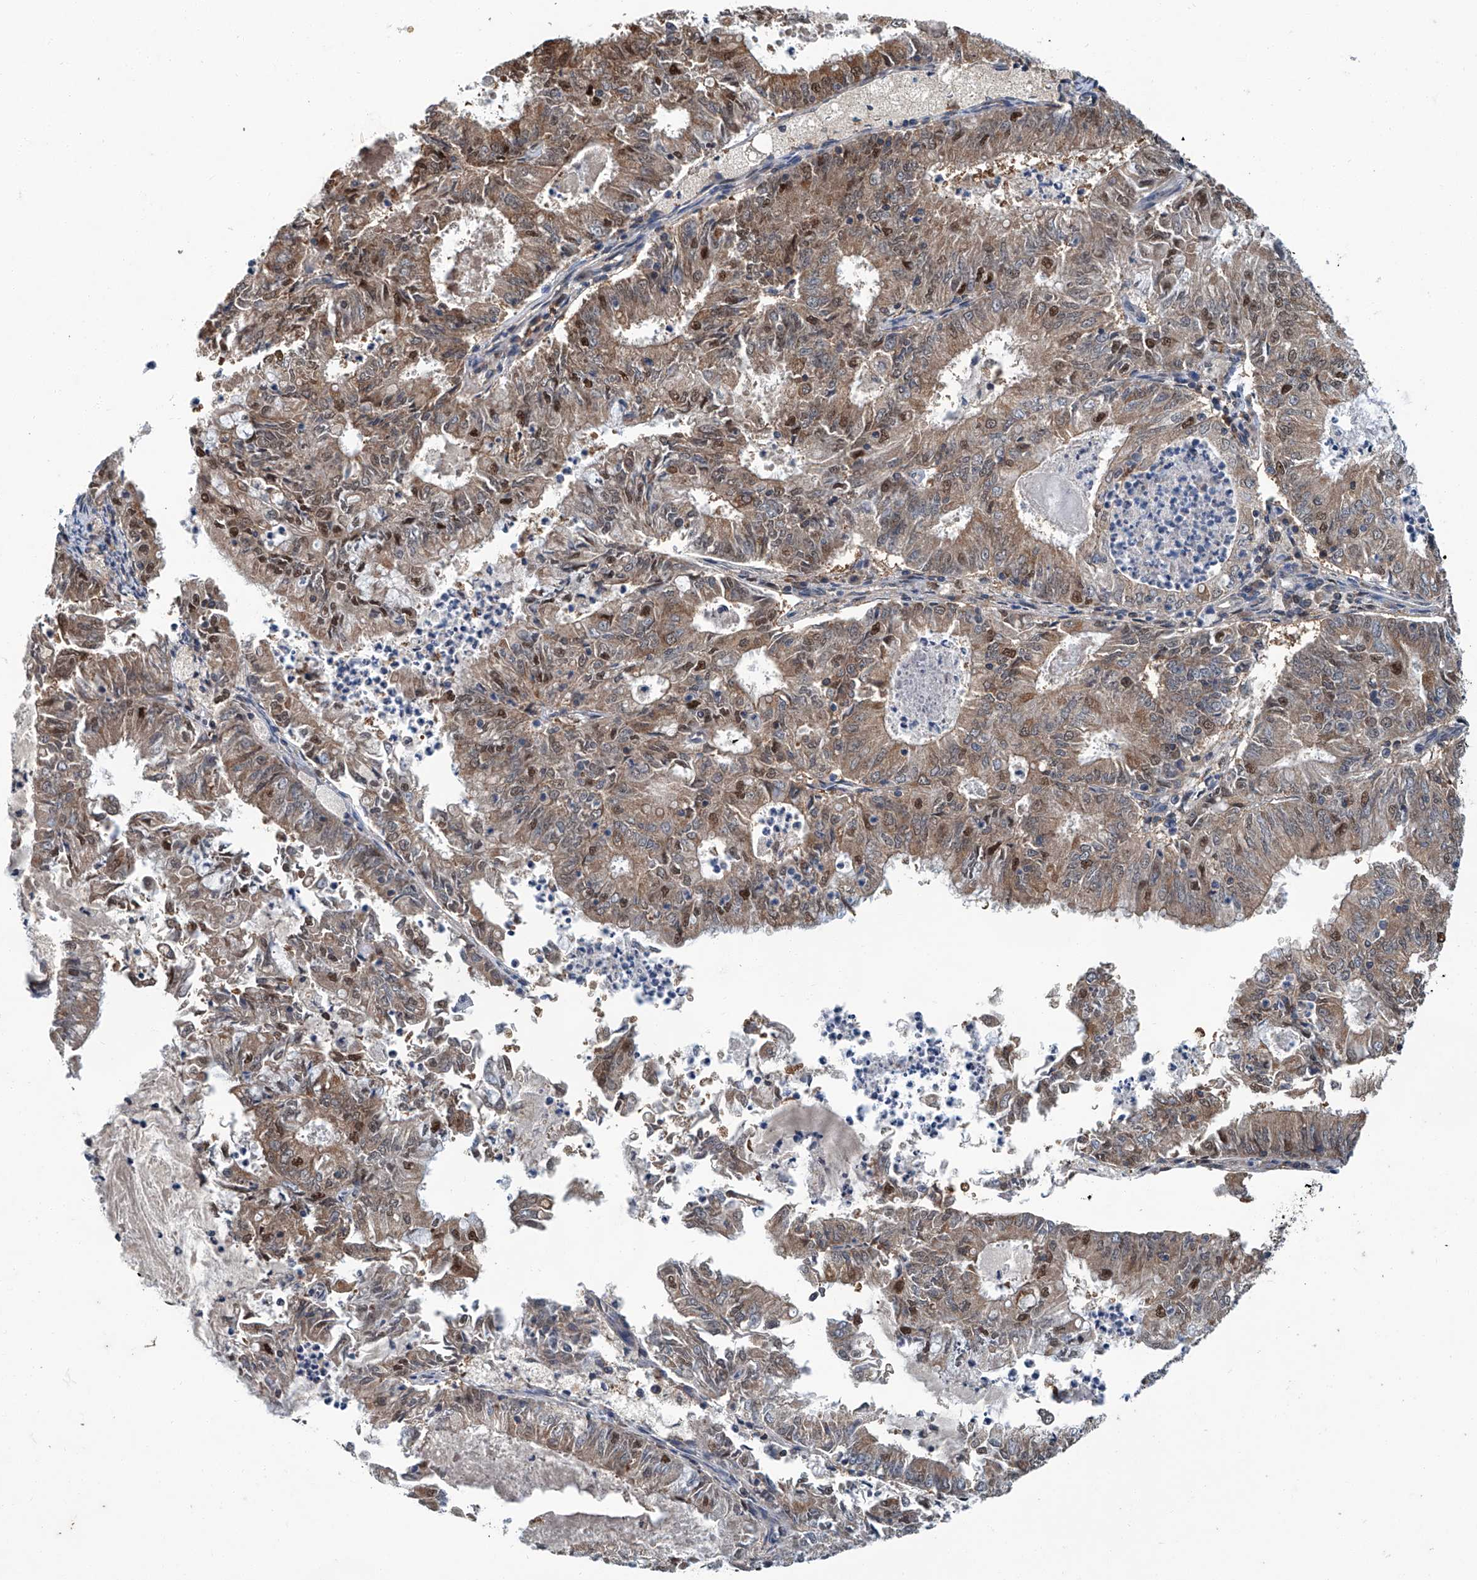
{"staining": {"intensity": "moderate", "quantity": ">75%", "location": "cytoplasmic/membranous,nuclear"}, "tissue": "endometrial cancer", "cell_type": "Tumor cells", "image_type": "cancer", "snomed": [{"axis": "morphology", "description": "Adenocarcinoma, NOS"}, {"axis": "topography", "description": "Endometrium"}], "caption": "Human endometrial cancer (adenocarcinoma) stained with a brown dye demonstrates moderate cytoplasmic/membranous and nuclear positive expression in about >75% of tumor cells.", "gene": "CLK1", "patient": {"sex": "female", "age": 57}}